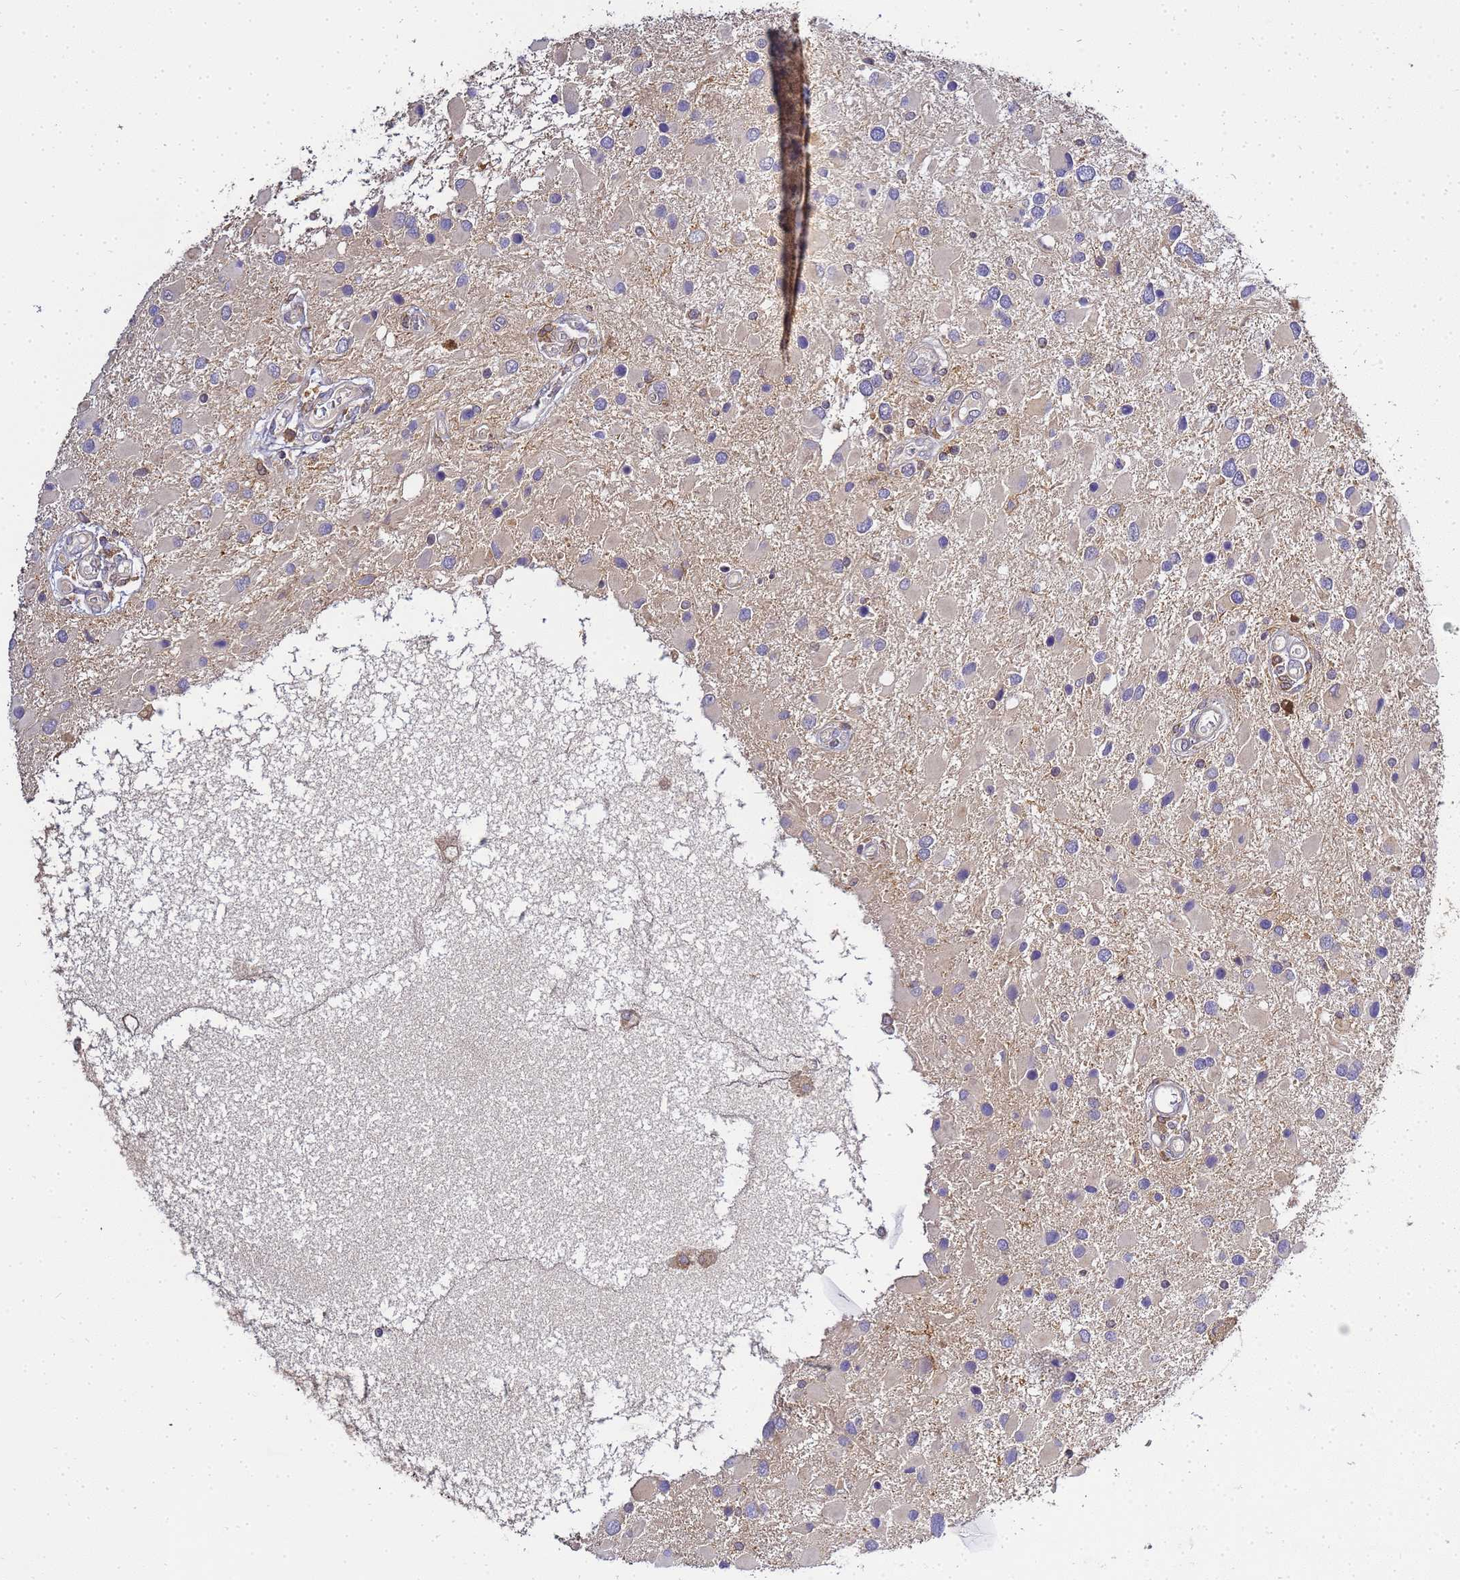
{"staining": {"intensity": "weak", "quantity": "<25%", "location": "cytoplasmic/membranous"}, "tissue": "glioma", "cell_type": "Tumor cells", "image_type": "cancer", "snomed": [{"axis": "morphology", "description": "Glioma, malignant, High grade"}, {"axis": "topography", "description": "Brain"}], "caption": "IHC photomicrograph of human glioma stained for a protein (brown), which shows no staining in tumor cells.", "gene": "ADPGK", "patient": {"sex": "male", "age": 53}}